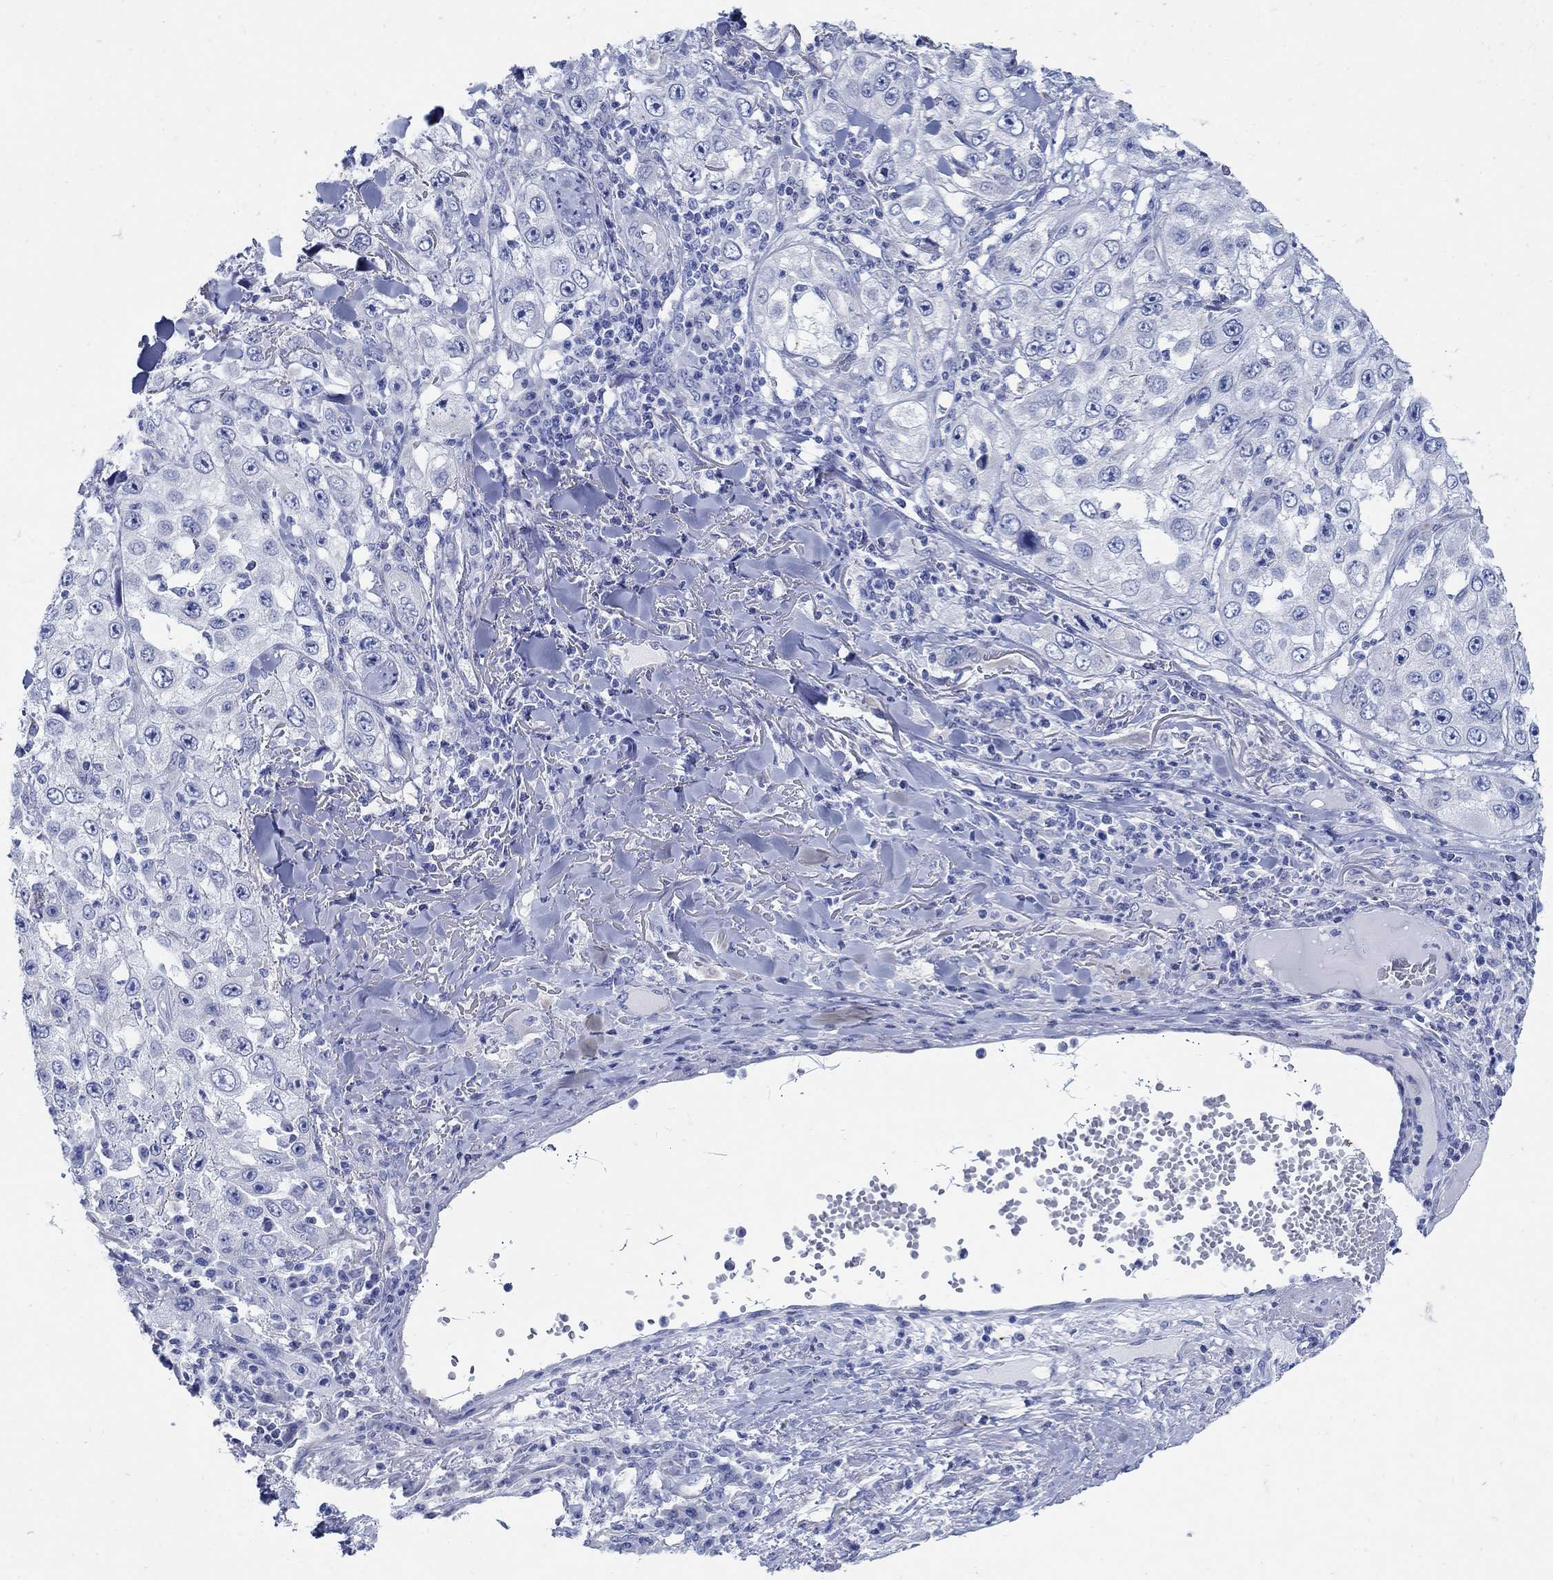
{"staining": {"intensity": "negative", "quantity": "none", "location": "none"}, "tissue": "skin cancer", "cell_type": "Tumor cells", "image_type": "cancer", "snomed": [{"axis": "morphology", "description": "Squamous cell carcinoma, NOS"}, {"axis": "topography", "description": "Skin"}], "caption": "Immunohistochemistry histopathology image of neoplastic tissue: skin cancer stained with DAB (3,3'-diaminobenzidine) reveals no significant protein staining in tumor cells.", "gene": "ZDHHC14", "patient": {"sex": "male", "age": 82}}